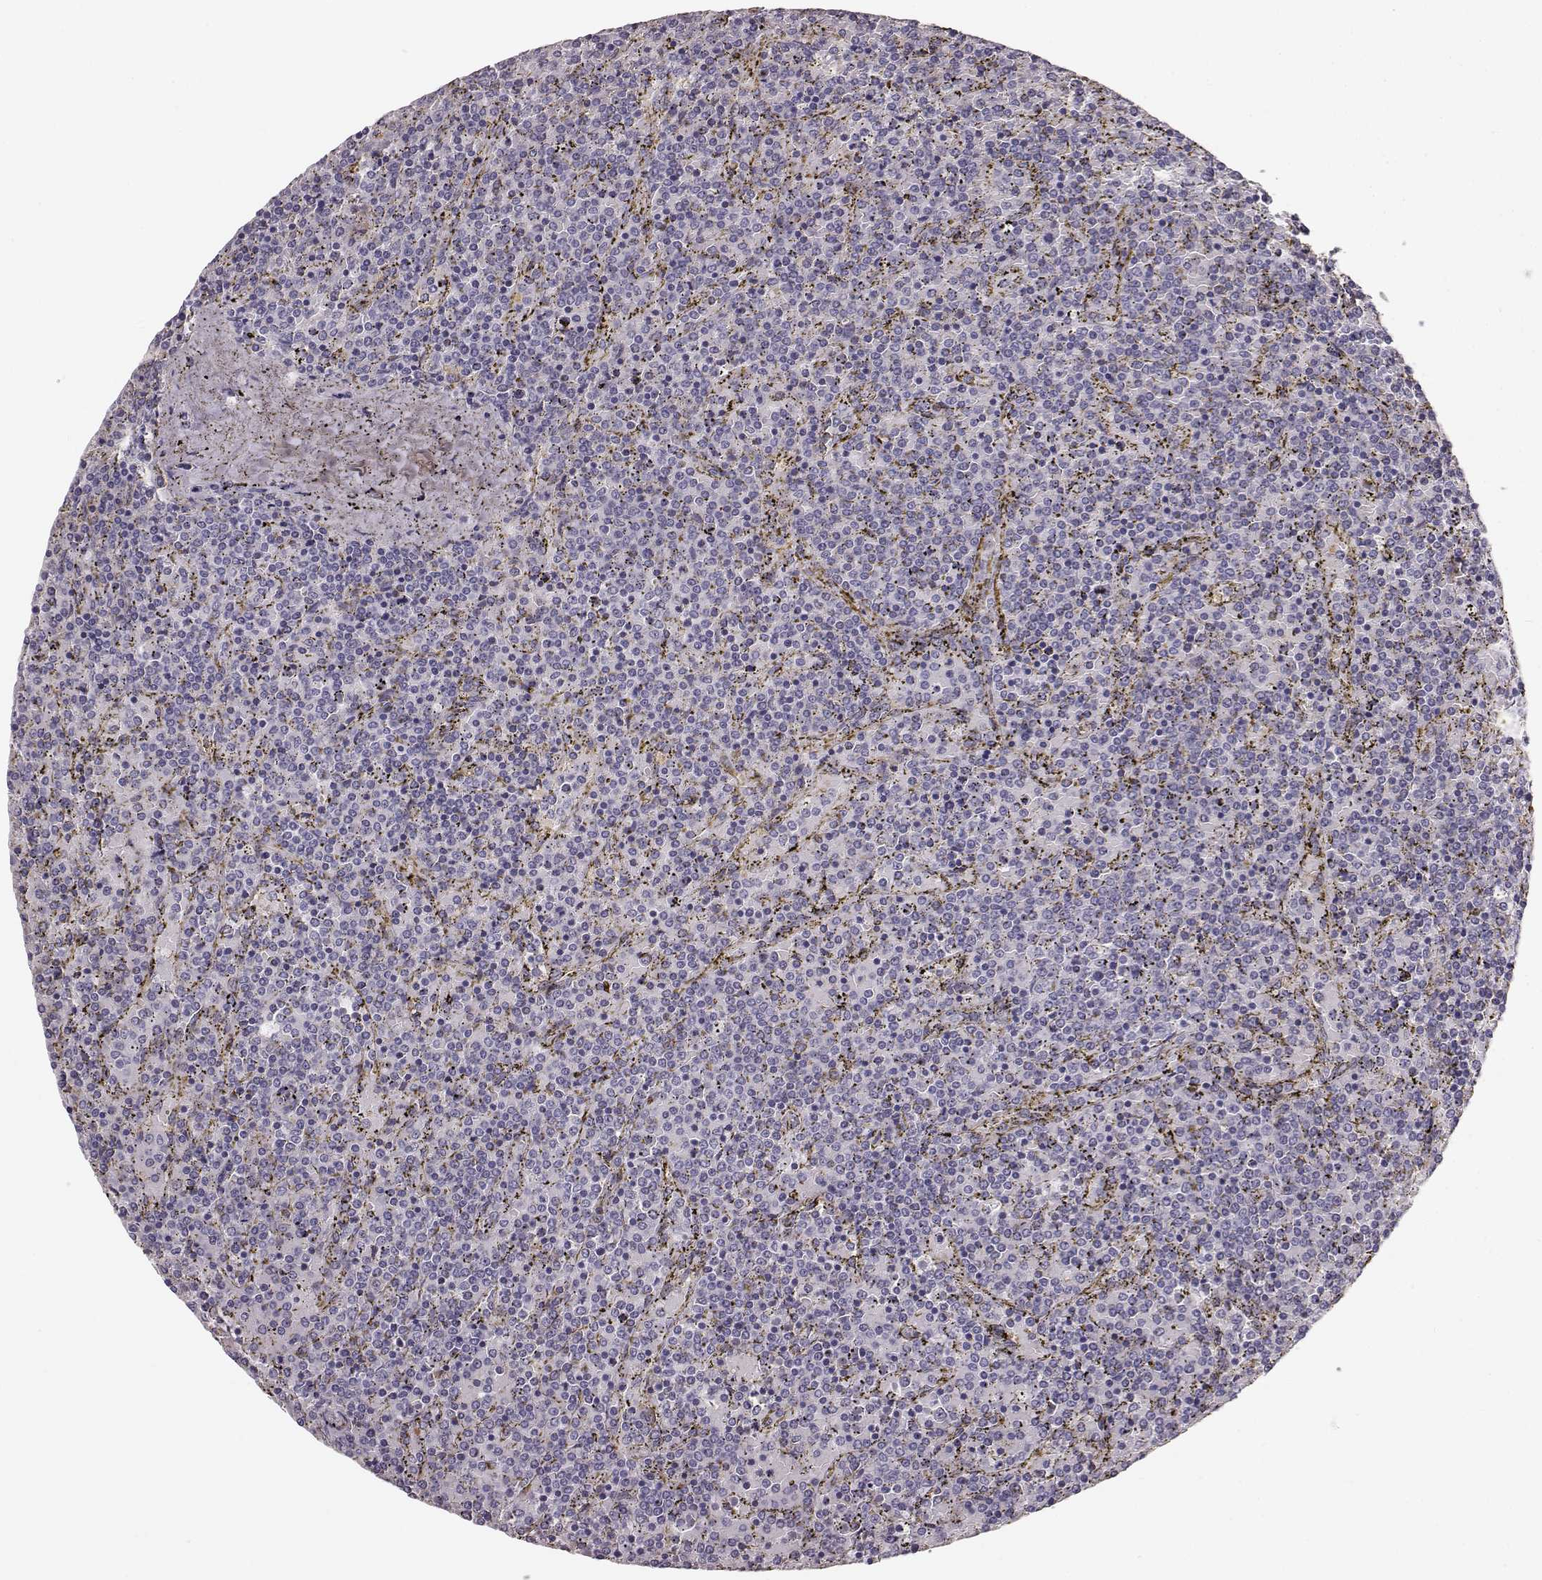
{"staining": {"intensity": "negative", "quantity": "none", "location": "none"}, "tissue": "lymphoma", "cell_type": "Tumor cells", "image_type": "cancer", "snomed": [{"axis": "morphology", "description": "Malignant lymphoma, non-Hodgkin's type, Low grade"}, {"axis": "topography", "description": "Spleen"}], "caption": "There is no significant positivity in tumor cells of malignant lymphoma, non-Hodgkin's type (low-grade).", "gene": "GPR50", "patient": {"sex": "female", "age": 77}}